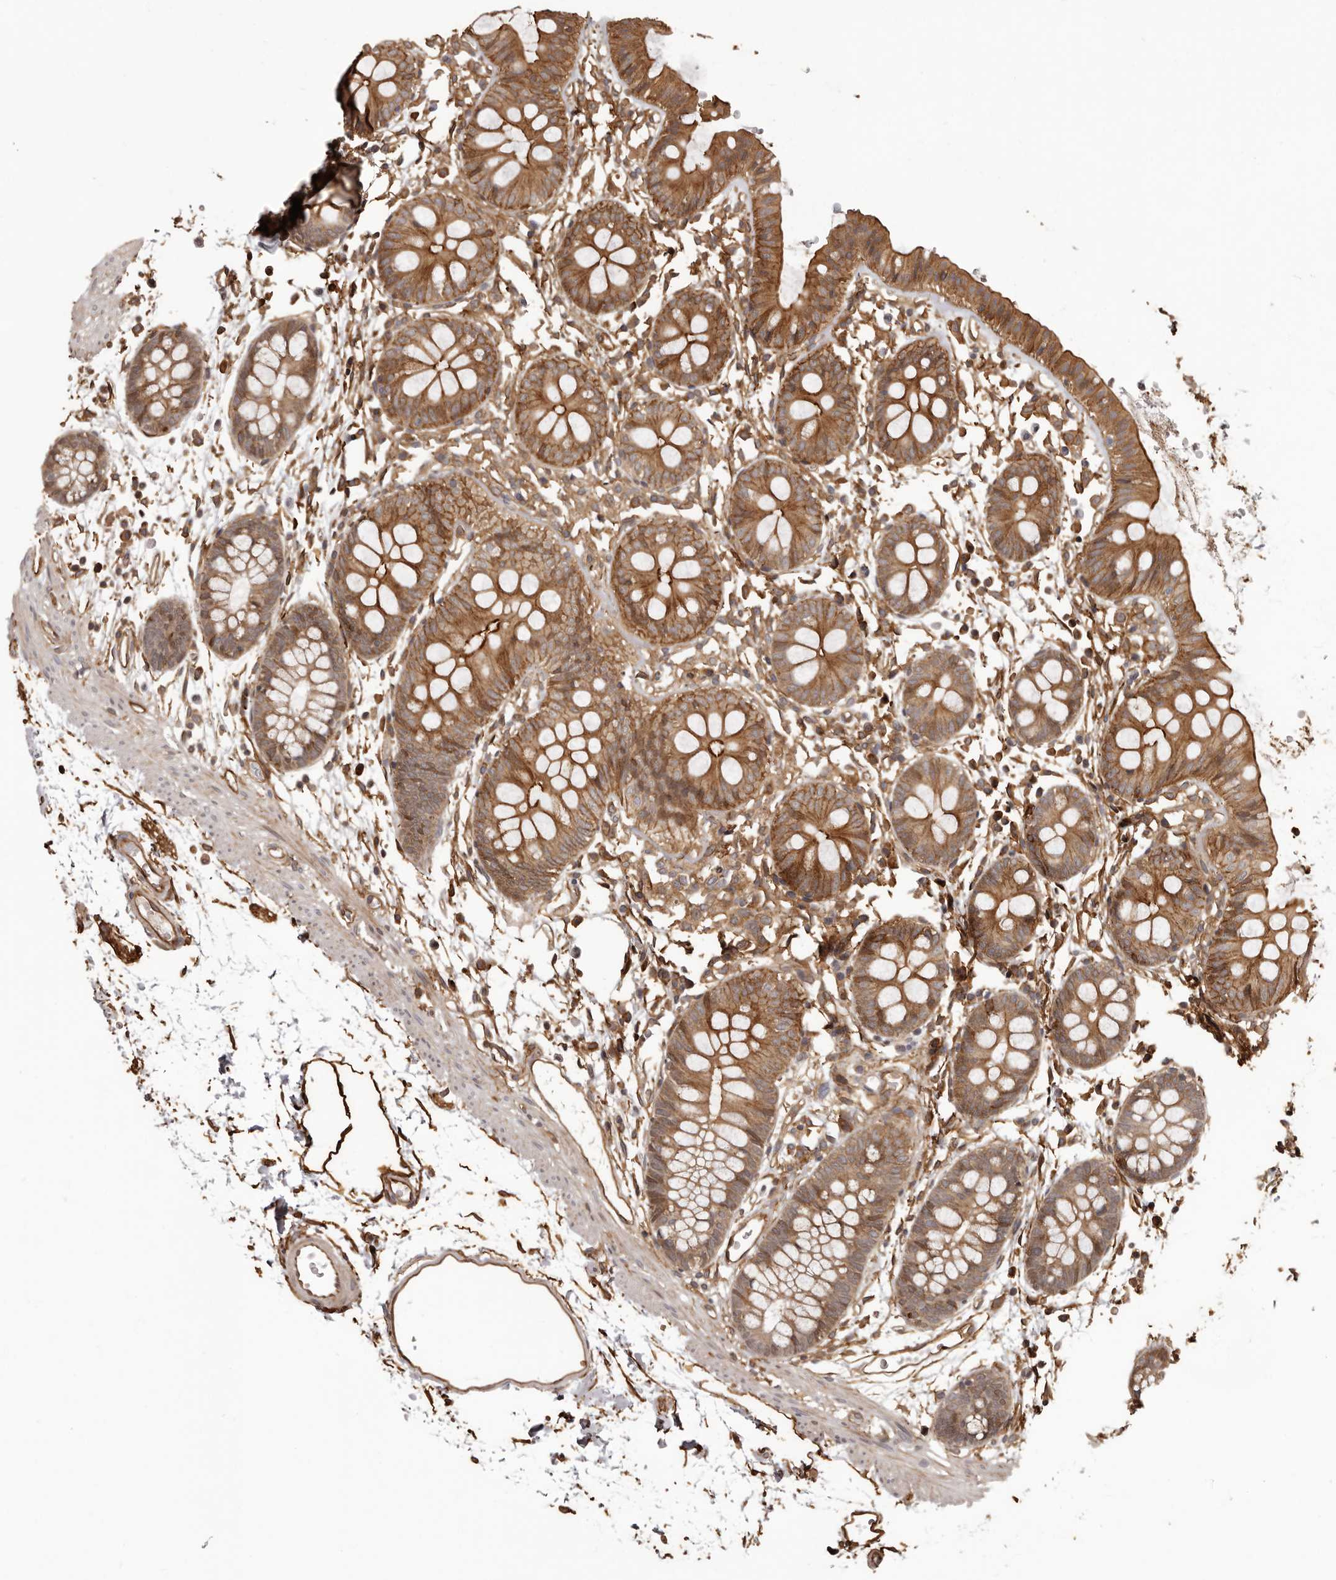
{"staining": {"intensity": "moderate", "quantity": "25%-75%", "location": "cytoplasmic/membranous"}, "tissue": "colon", "cell_type": "Endothelial cells", "image_type": "normal", "snomed": [{"axis": "morphology", "description": "Normal tissue, NOS"}, {"axis": "topography", "description": "Colon"}], "caption": "The image demonstrates staining of normal colon, revealing moderate cytoplasmic/membranous protein positivity (brown color) within endothelial cells. (Stains: DAB in brown, nuclei in blue, Microscopy: brightfield microscopy at high magnification).", "gene": "SLITRK6", "patient": {"sex": "male", "age": 56}}